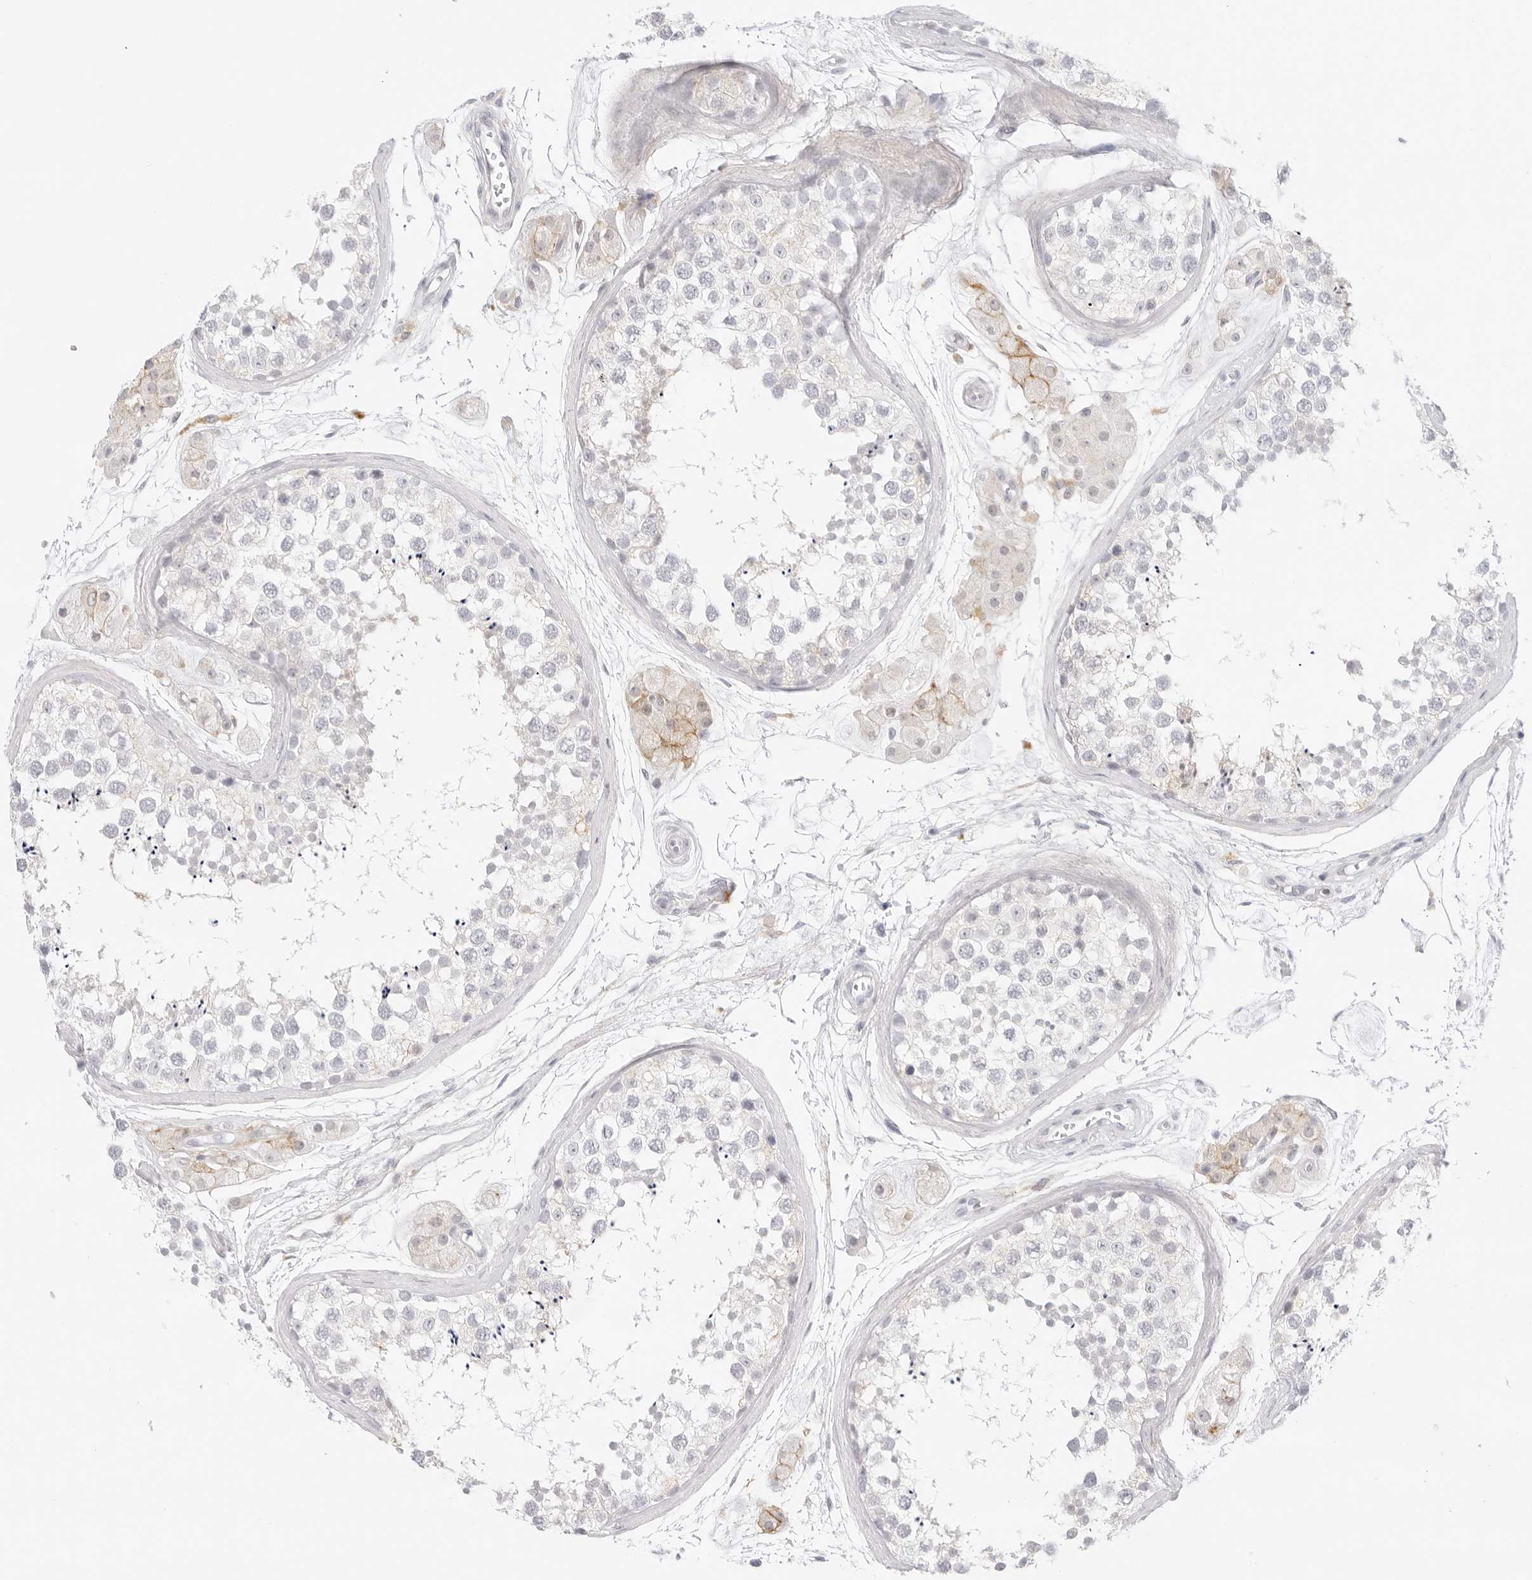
{"staining": {"intensity": "negative", "quantity": "none", "location": "none"}, "tissue": "testis", "cell_type": "Cells in seminiferous ducts", "image_type": "normal", "snomed": [{"axis": "morphology", "description": "Normal tissue, NOS"}, {"axis": "topography", "description": "Testis"}], "caption": "IHC histopathology image of benign testis: human testis stained with DAB (3,3'-diaminobenzidine) reveals no significant protein expression in cells in seminiferous ducts. (IHC, brightfield microscopy, high magnification).", "gene": "TNFRSF14", "patient": {"sex": "male", "age": 56}}